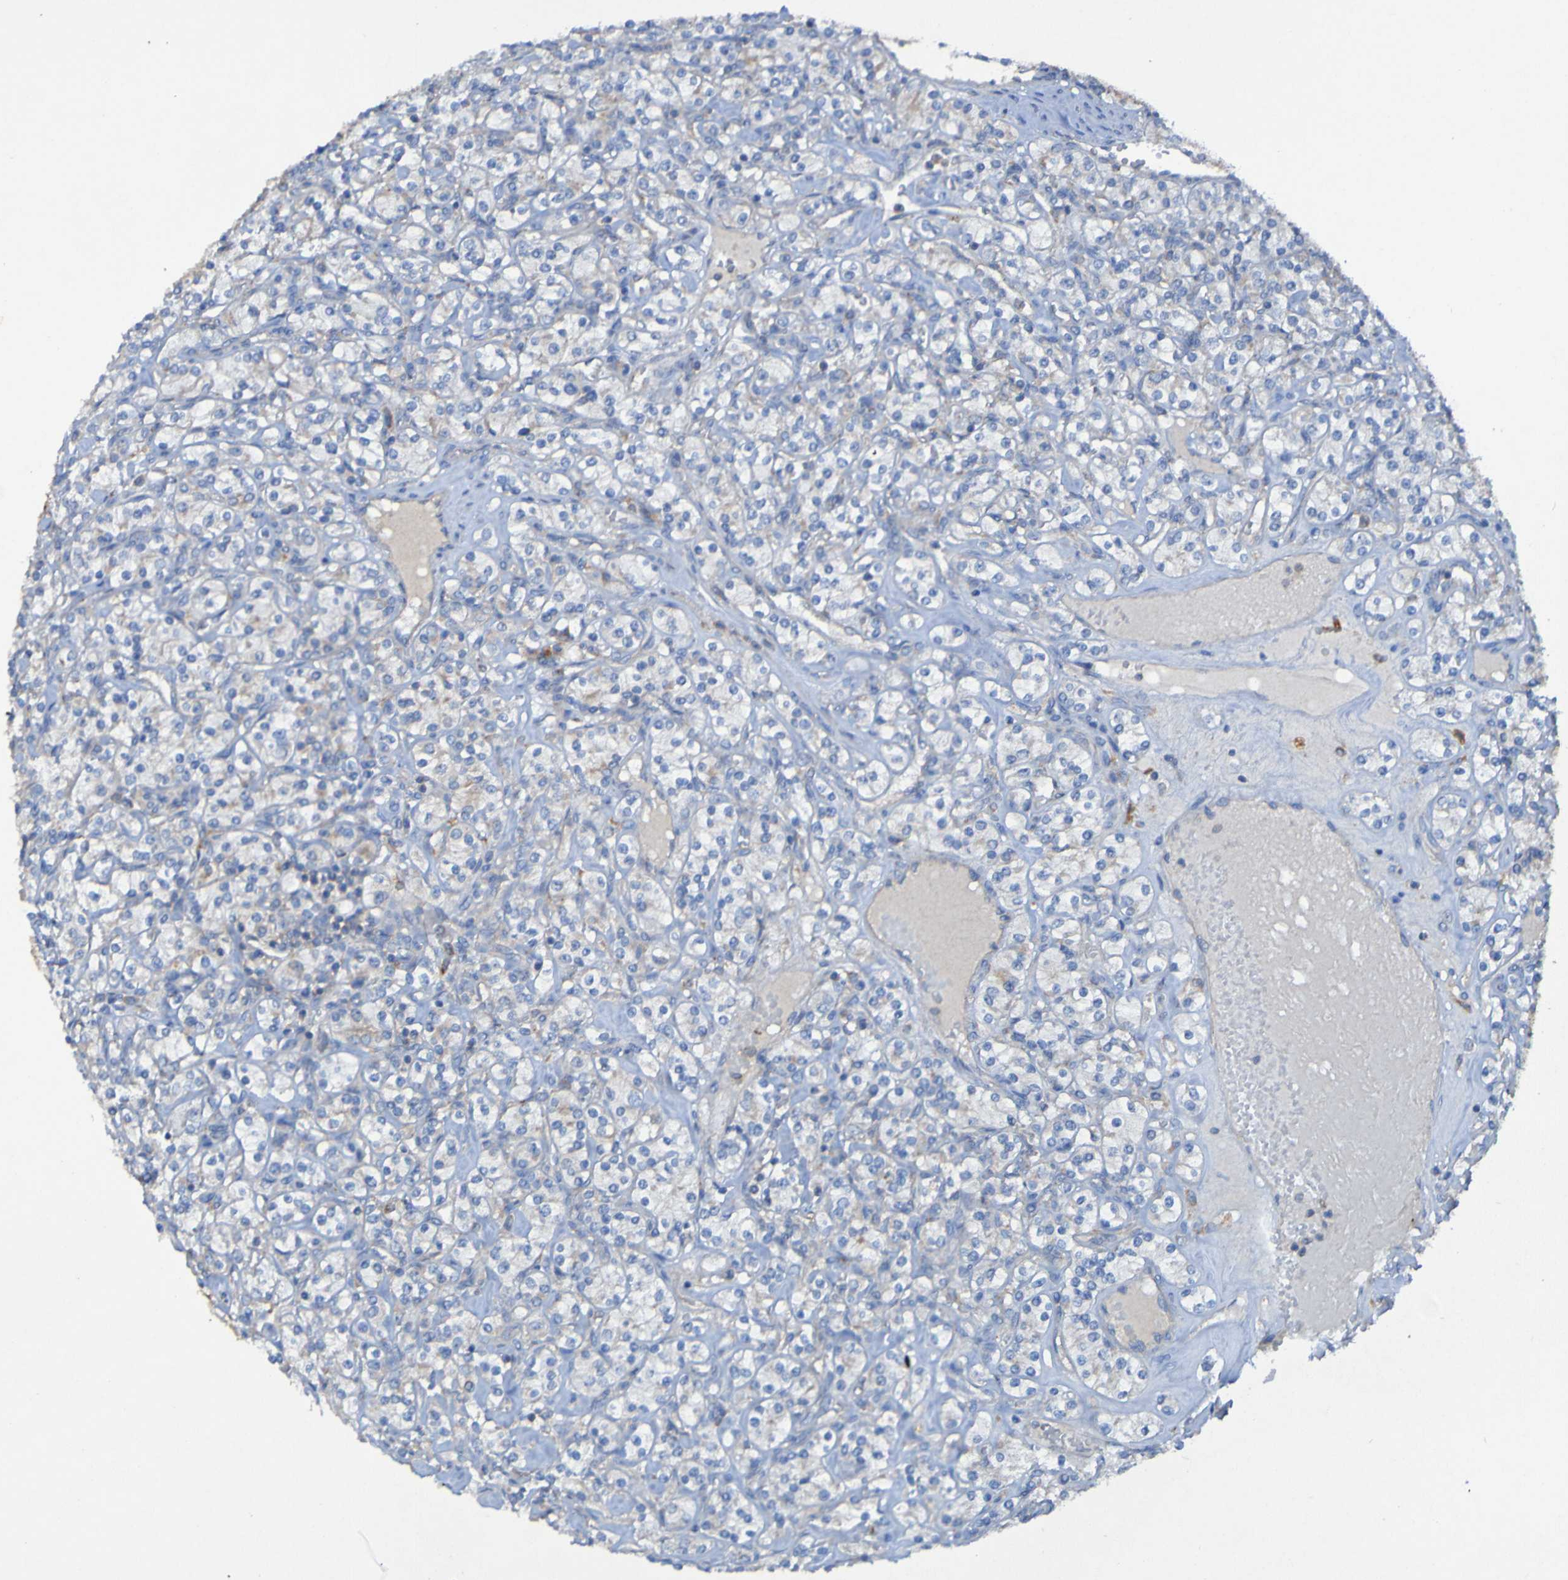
{"staining": {"intensity": "negative", "quantity": "none", "location": "none"}, "tissue": "renal cancer", "cell_type": "Tumor cells", "image_type": "cancer", "snomed": [{"axis": "morphology", "description": "Adenocarcinoma, NOS"}, {"axis": "topography", "description": "Kidney"}], "caption": "Image shows no significant protein expression in tumor cells of adenocarcinoma (renal).", "gene": "ARHGEF16", "patient": {"sex": "male", "age": 77}}